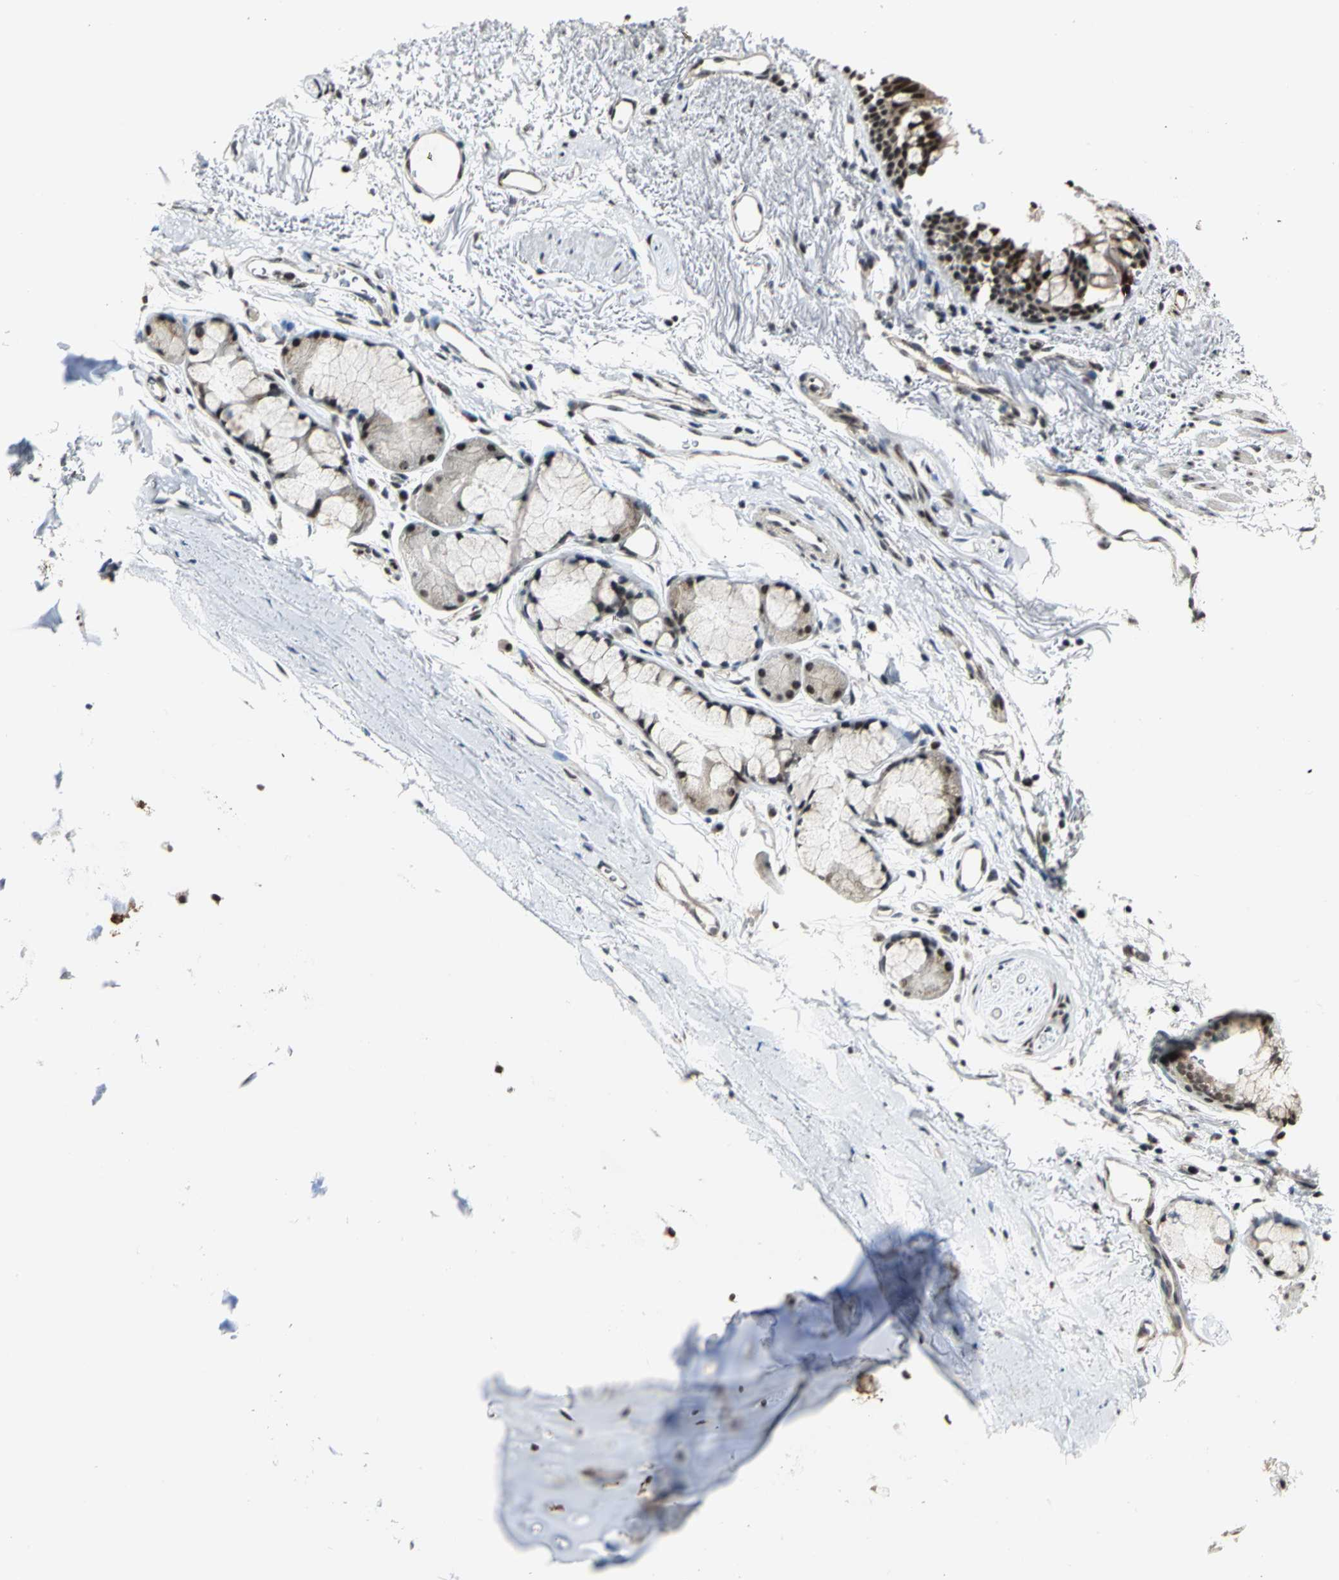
{"staining": {"intensity": "strong", "quantity": ">75%", "location": "nuclear"}, "tissue": "bronchus", "cell_type": "Respiratory epithelial cells", "image_type": "normal", "snomed": [{"axis": "morphology", "description": "Normal tissue, NOS"}, {"axis": "topography", "description": "Bronchus"}], "caption": "Immunohistochemistry (IHC) histopathology image of benign human bronchus stained for a protein (brown), which reveals high levels of strong nuclear positivity in about >75% of respiratory epithelial cells.", "gene": "CCDC88C", "patient": {"sex": "female", "age": 73}}